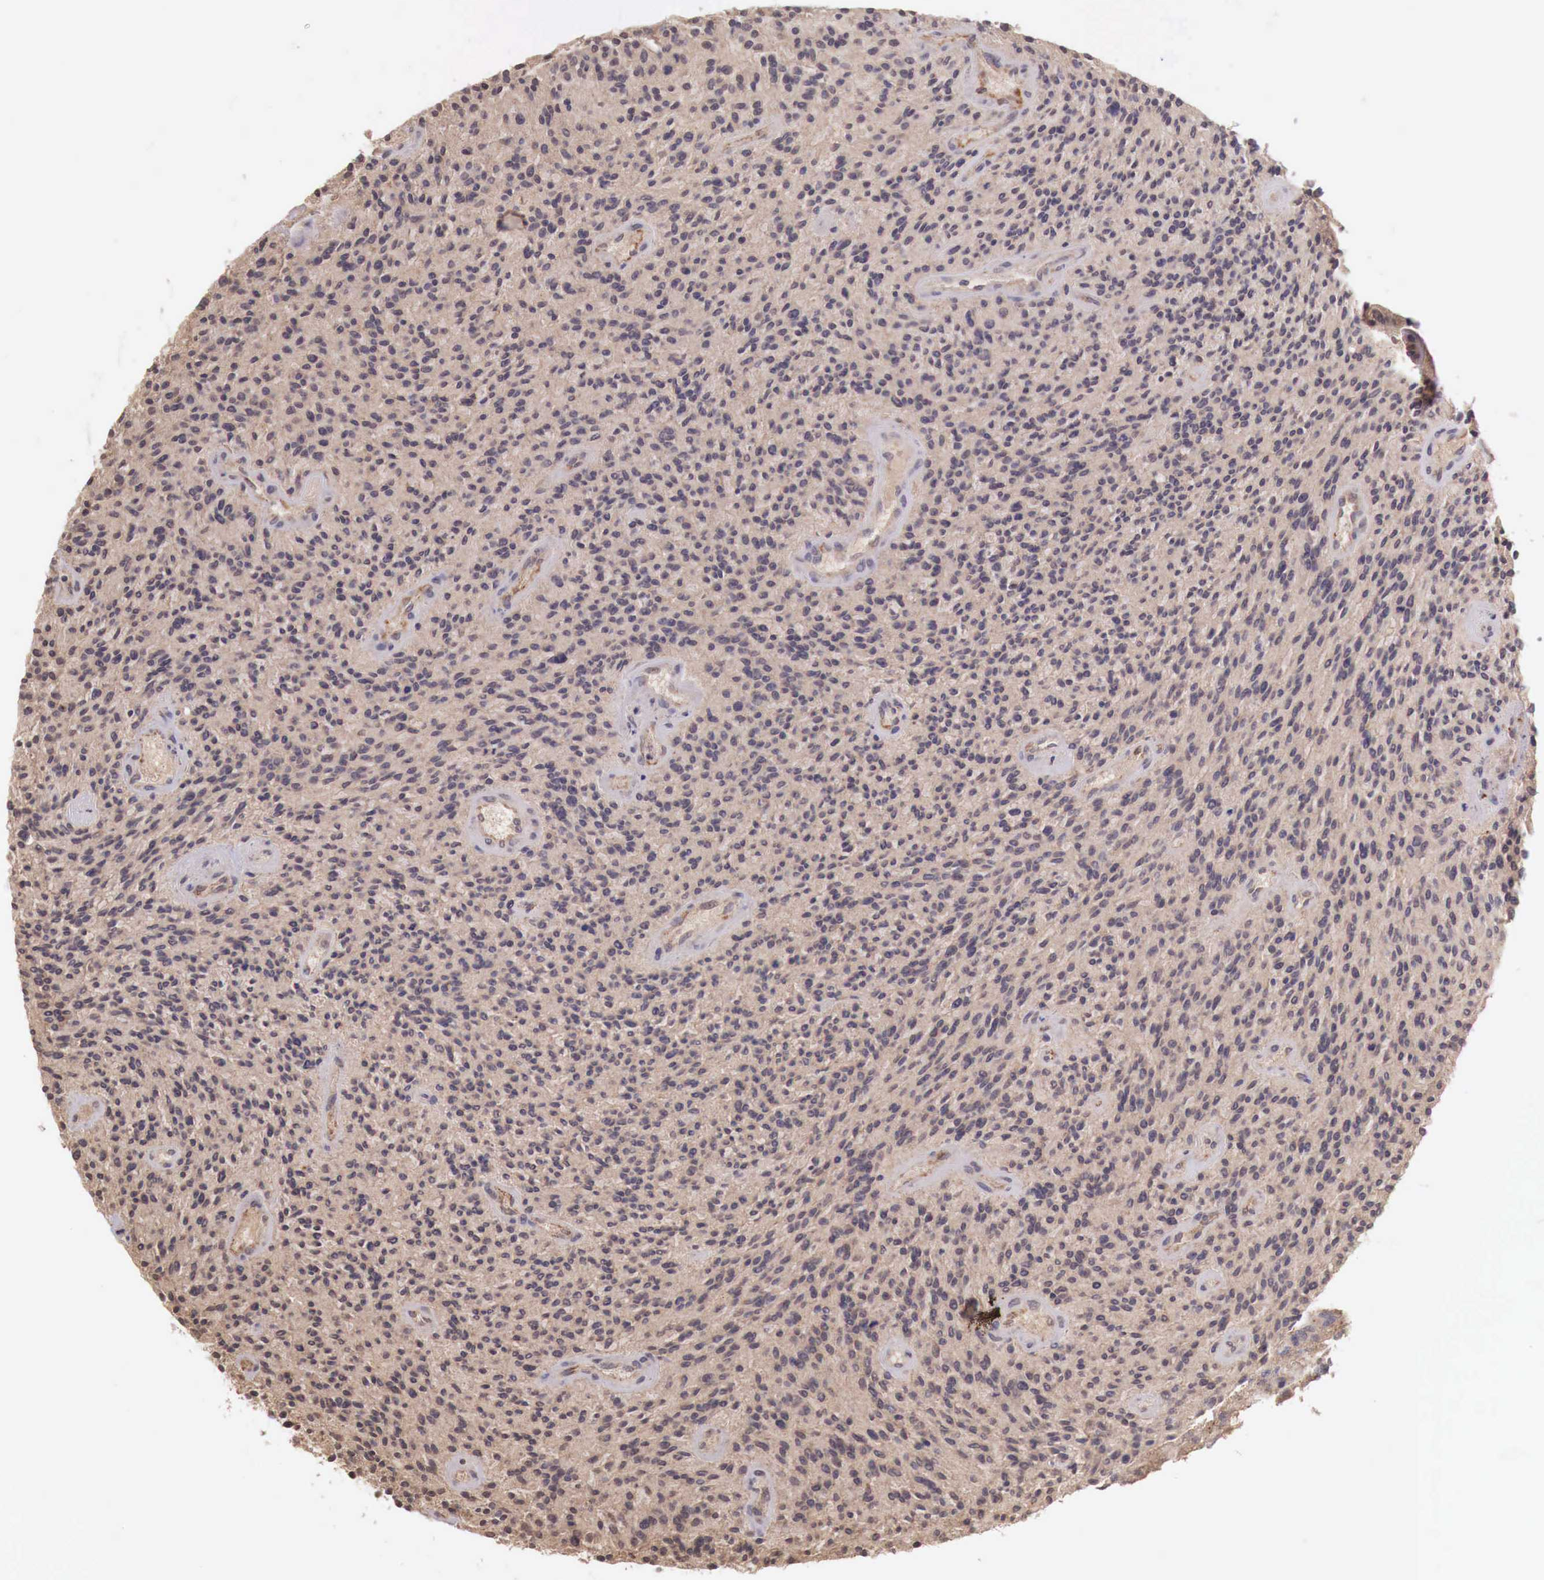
{"staining": {"intensity": "negative", "quantity": "none", "location": "none"}, "tissue": "glioma", "cell_type": "Tumor cells", "image_type": "cancer", "snomed": [{"axis": "morphology", "description": "Glioma, malignant, High grade"}, {"axis": "topography", "description": "Brain"}], "caption": "Tumor cells show no significant positivity in malignant glioma (high-grade). (DAB IHC visualized using brightfield microscopy, high magnification).", "gene": "CHRDL1", "patient": {"sex": "female", "age": 13}}